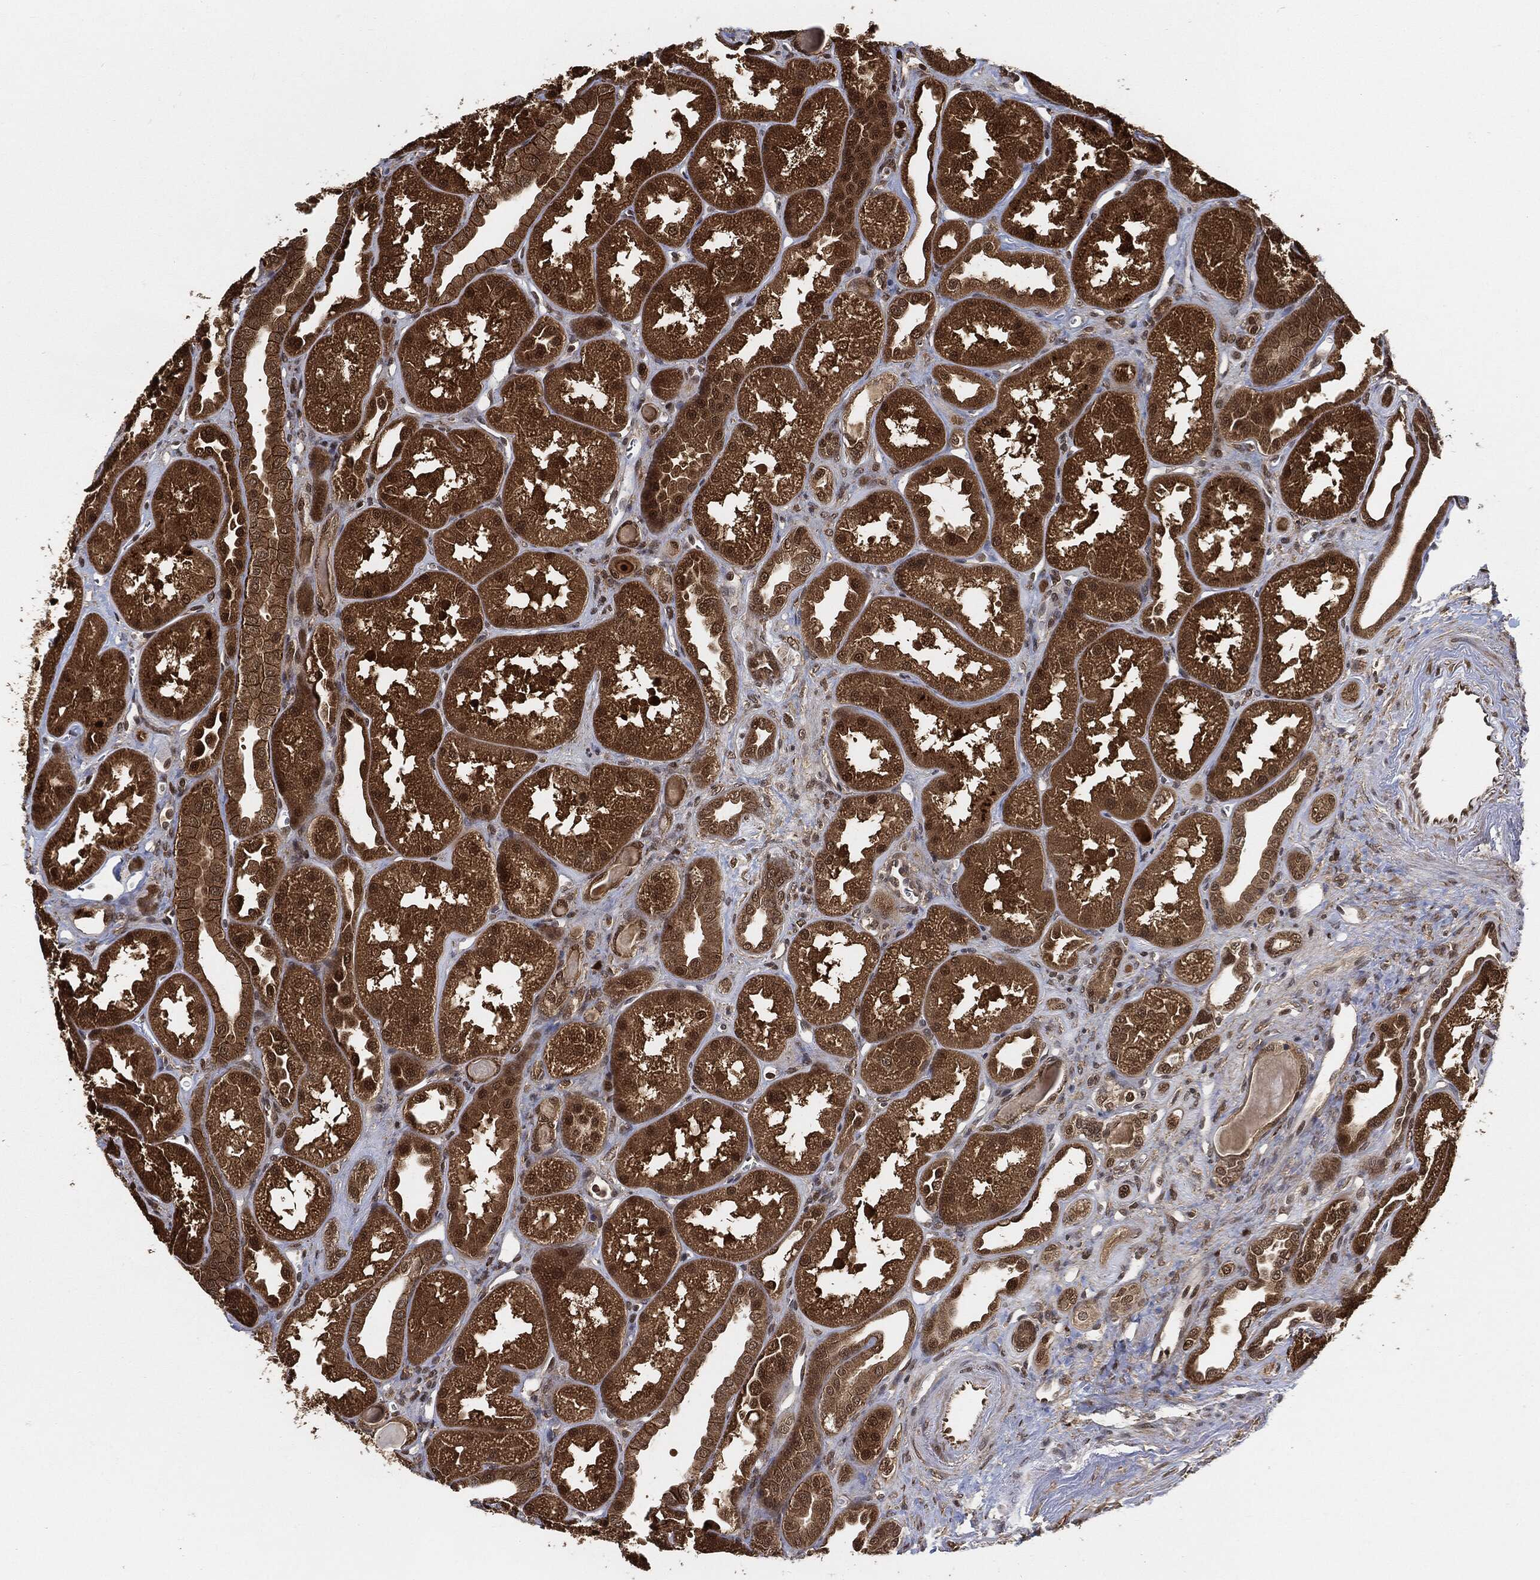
{"staining": {"intensity": "moderate", "quantity": "<25%", "location": "nuclear"}, "tissue": "kidney", "cell_type": "Cells in glomeruli", "image_type": "normal", "snomed": [{"axis": "morphology", "description": "Normal tissue, NOS"}, {"axis": "topography", "description": "Kidney"}], "caption": "Kidney stained with a protein marker shows moderate staining in cells in glomeruli.", "gene": "CUTA", "patient": {"sex": "male", "age": 61}}